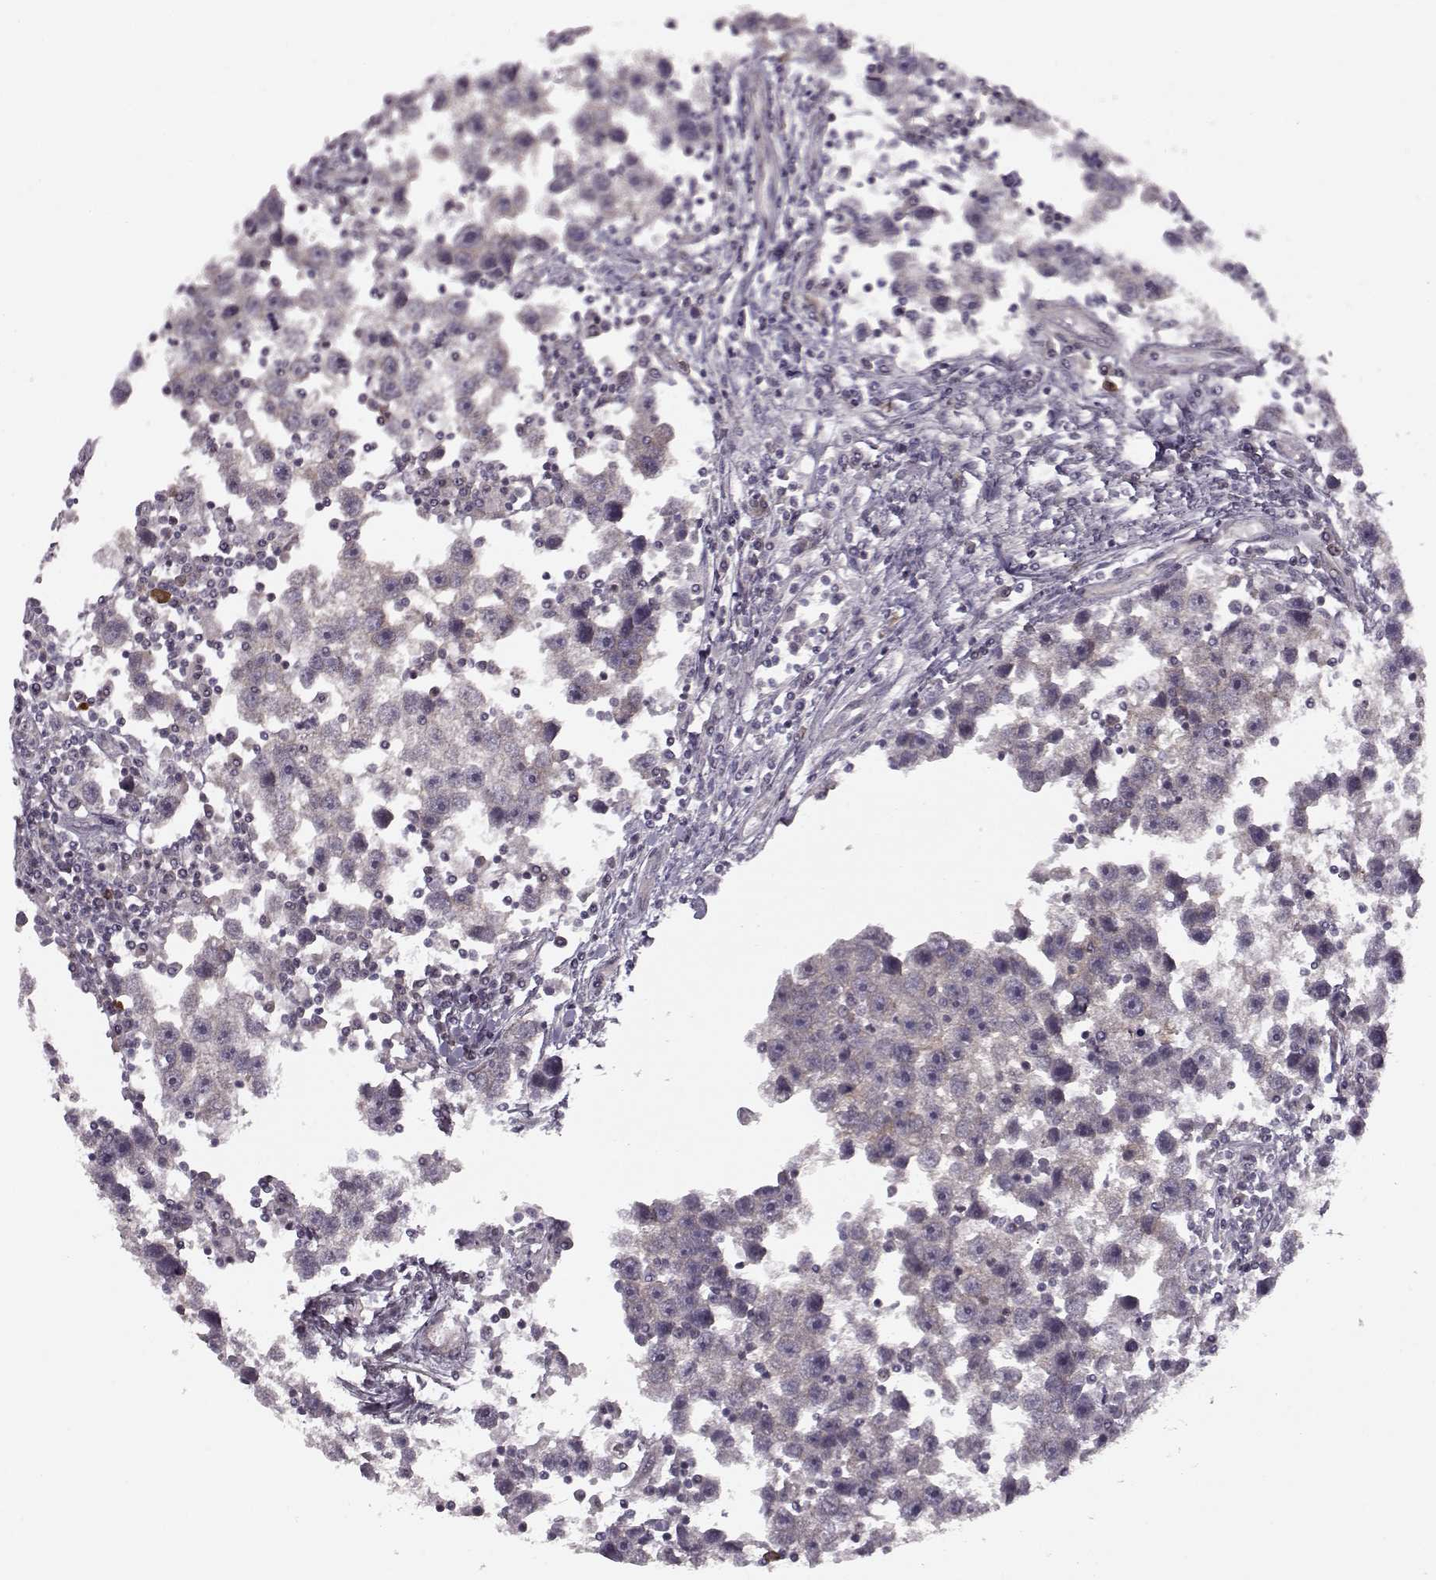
{"staining": {"intensity": "negative", "quantity": "none", "location": "none"}, "tissue": "testis cancer", "cell_type": "Tumor cells", "image_type": "cancer", "snomed": [{"axis": "morphology", "description": "Seminoma, NOS"}, {"axis": "topography", "description": "Testis"}], "caption": "The immunohistochemistry (IHC) histopathology image has no significant staining in tumor cells of testis seminoma tissue.", "gene": "SLAIN2", "patient": {"sex": "male", "age": 30}}